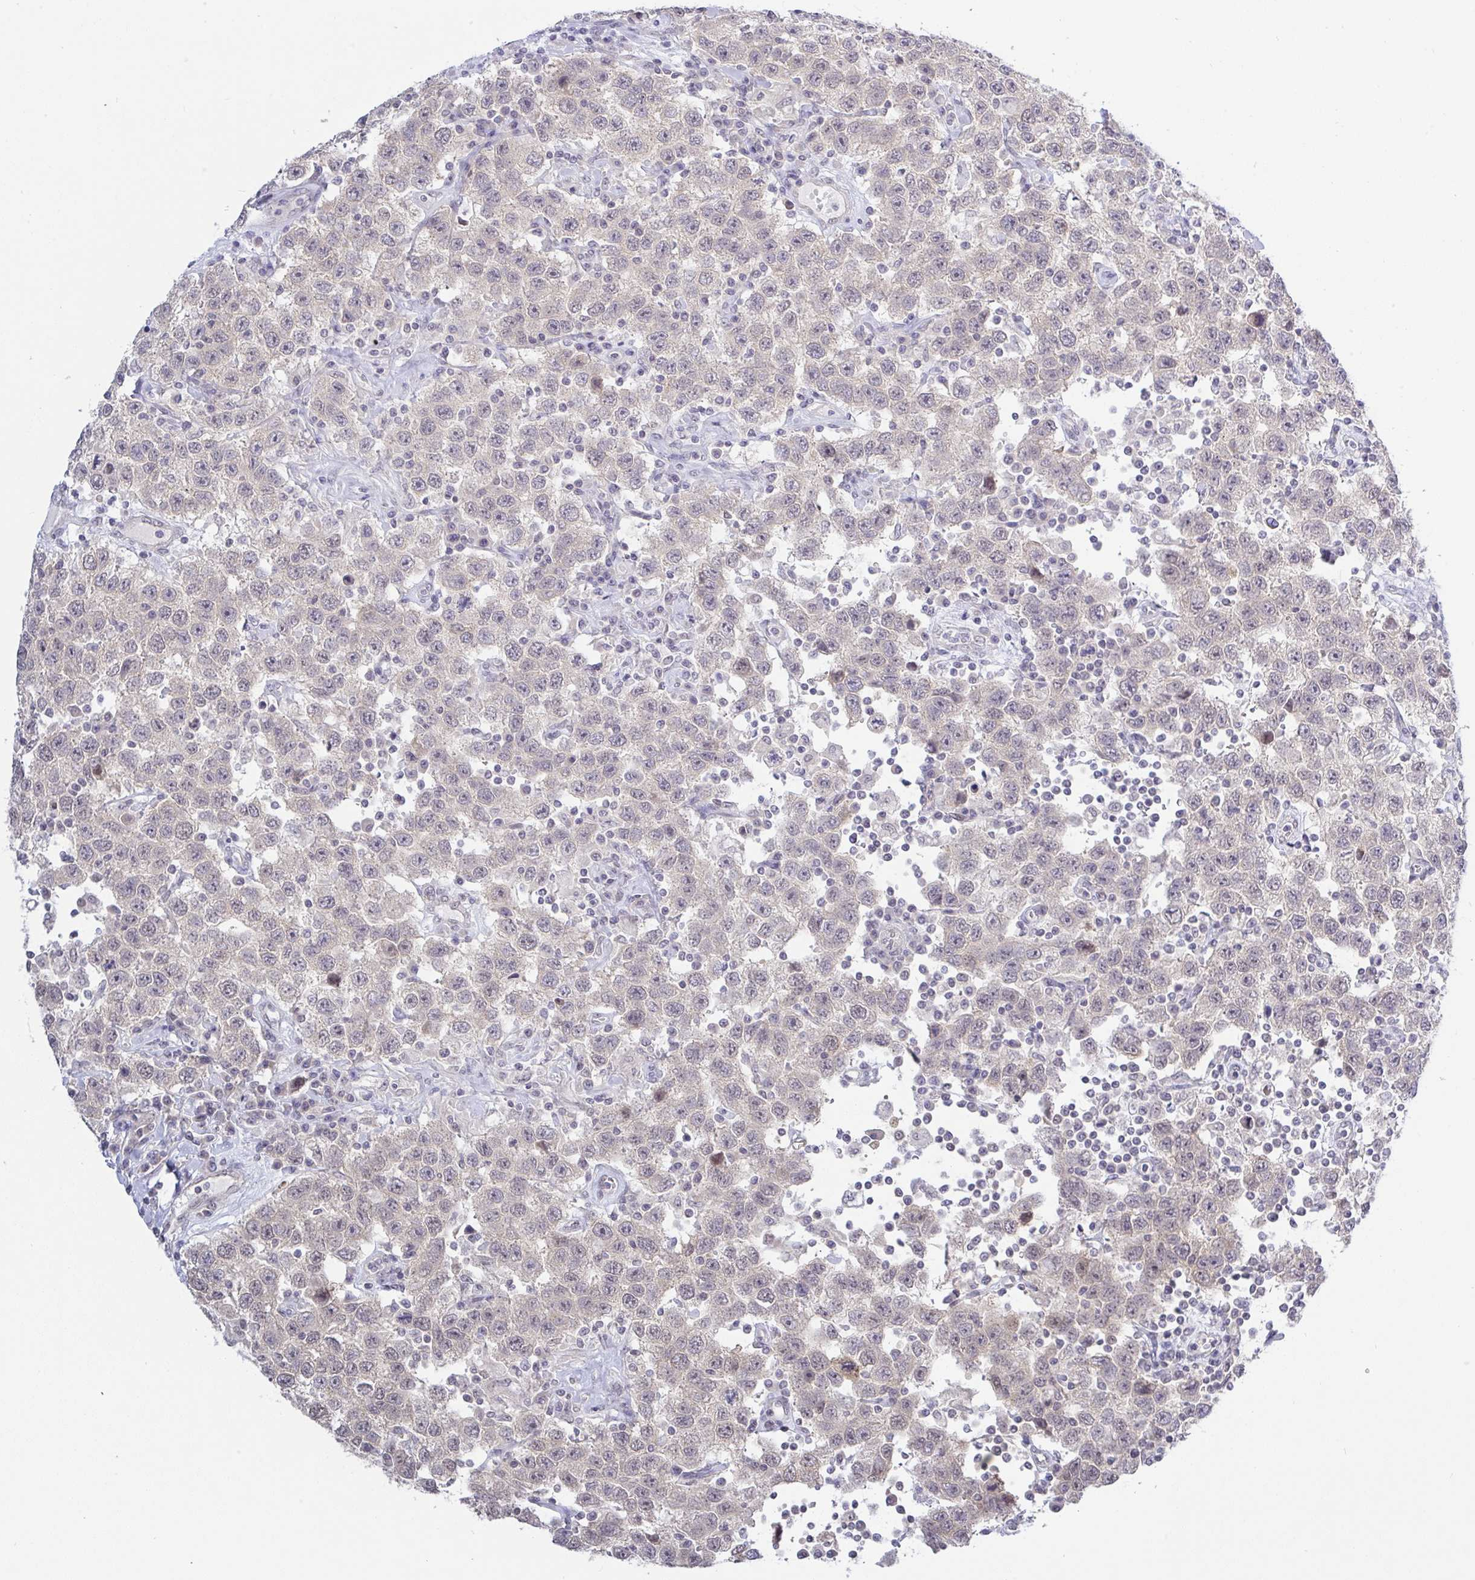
{"staining": {"intensity": "weak", "quantity": "<25%", "location": "nuclear"}, "tissue": "testis cancer", "cell_type": "Tumor cells", "image_type": "cancer", "snomed": [{"axis": "morphology", "description": "Seminoma, NOS"}, {"axis": "topography", "description": "Testis"}], "caption": "A histopathology image of human testis seminoma is negative for staining in tumor cells.", "gene": "HYPK", "patient": {"sex": "male", "age": 41}}